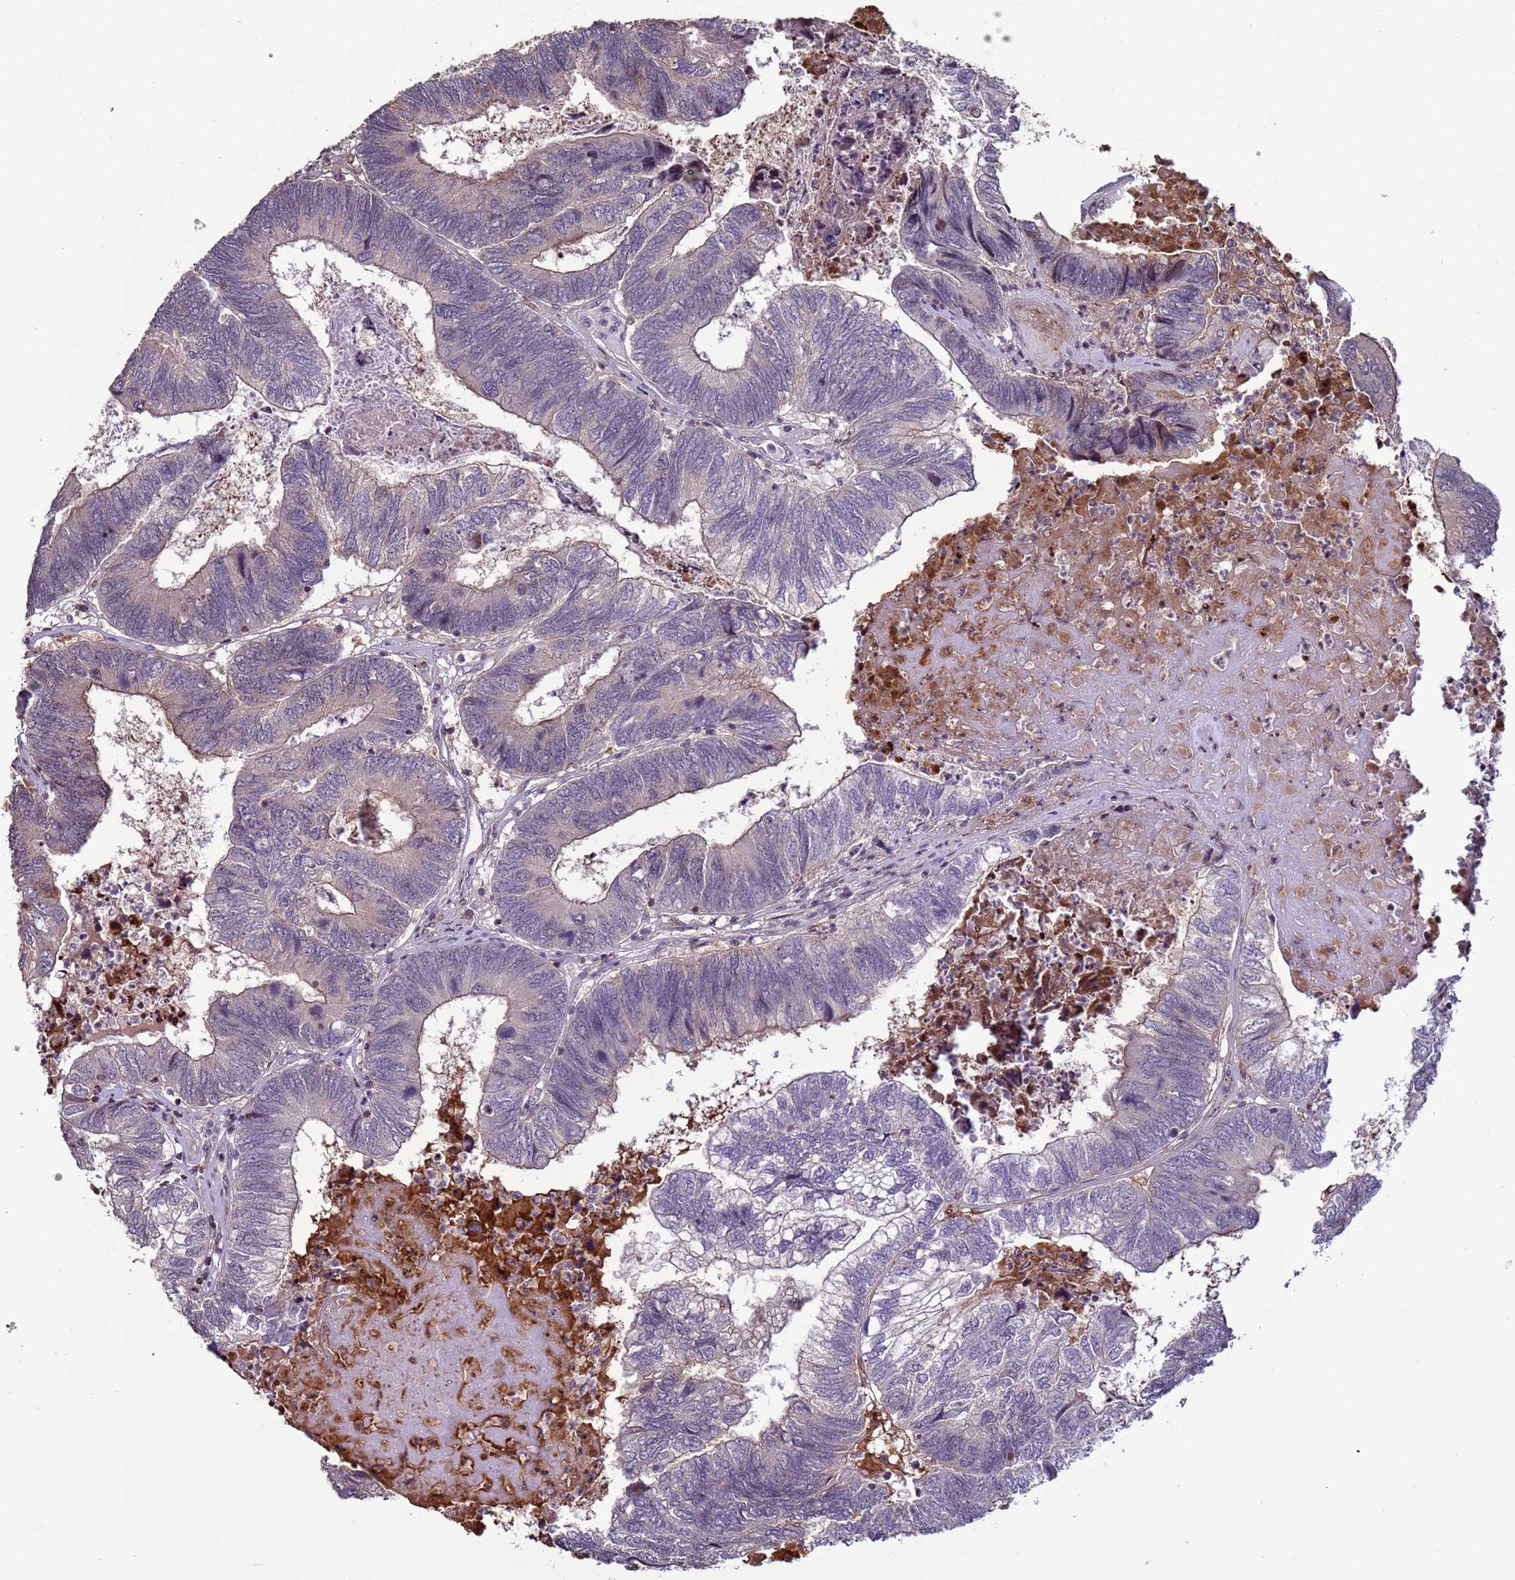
{"staining": {"intensity": "weak", "quantity": "<25%", "location": "cytoplasmic/membranous"}, "tissue": "colorectal cancer", "cell_type": "Tumor cells", "image_type": "cancer", "snomed": [{"axis": "morphology", "description": "Adenocarcinoma, NOS"}, {"axis": "topography", "description": "Colon"}], "caption": "IHC of human adenocarcinoma (colorectal) demonstrates no expression in tumor cells. (DAB (3,3'-diaminobenzidine) immunohistochemistry (IHC), high magnification).", "gene": "HGH1", "patient": {"sex": "female", "age": 67}}